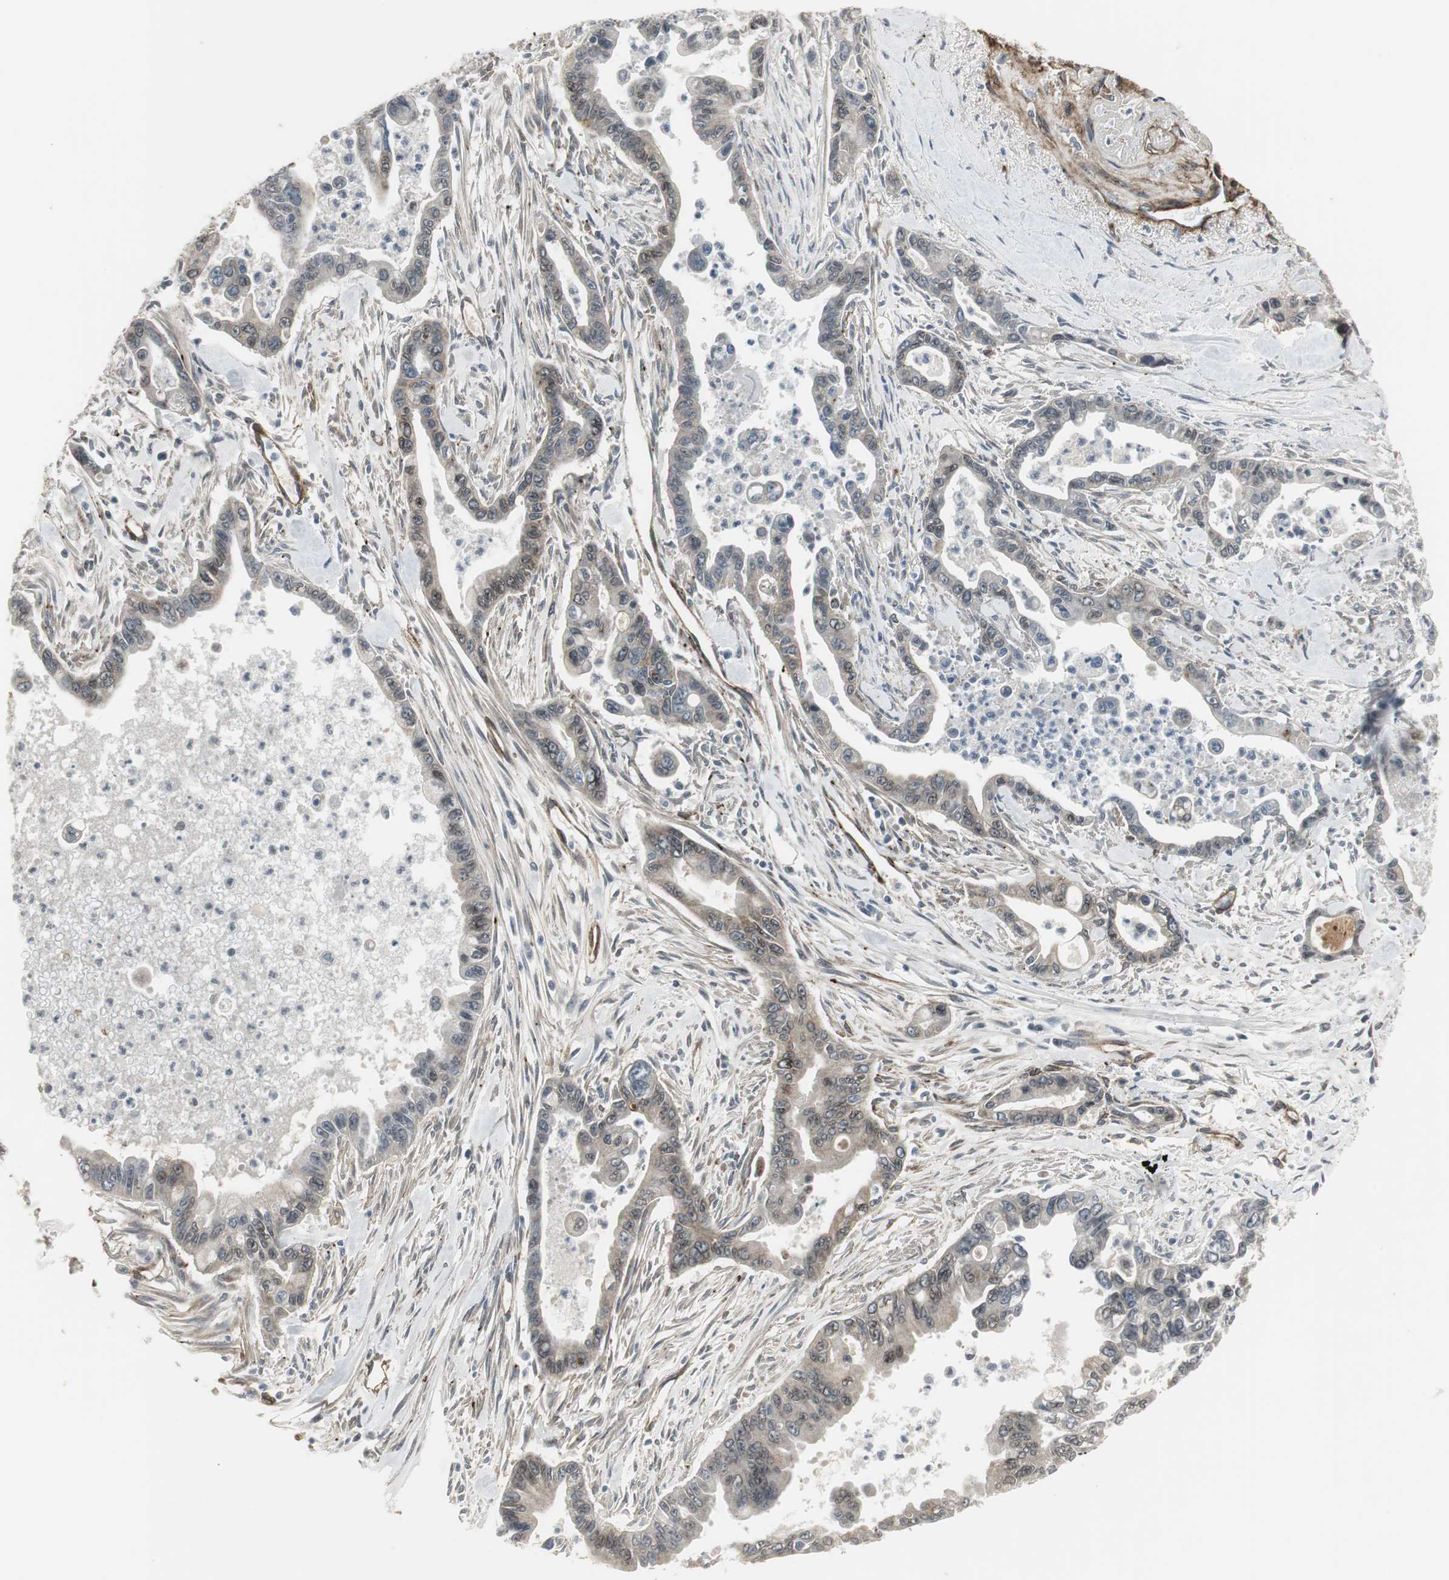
{"staining": {"intensity": "weak", "quantity": "<25%", "location": "cytoplasmic/membranous"}, "tissue": "pancreatic cancer", "cell_type": "Tumor cells", "image_type": "cancer", "snomed": [{"axis": "morphology", "description": "Adenocarcinoma, NOS"}, {"axis": "topography", "description": "Pancreas"}], "caption": "Pancreatic adenocarcinoma was stained to show a protein in brown. There is no significant staining in tumor cells.", "gene": "SCYL3", "patient": {"sex": "male", "age": 70}}